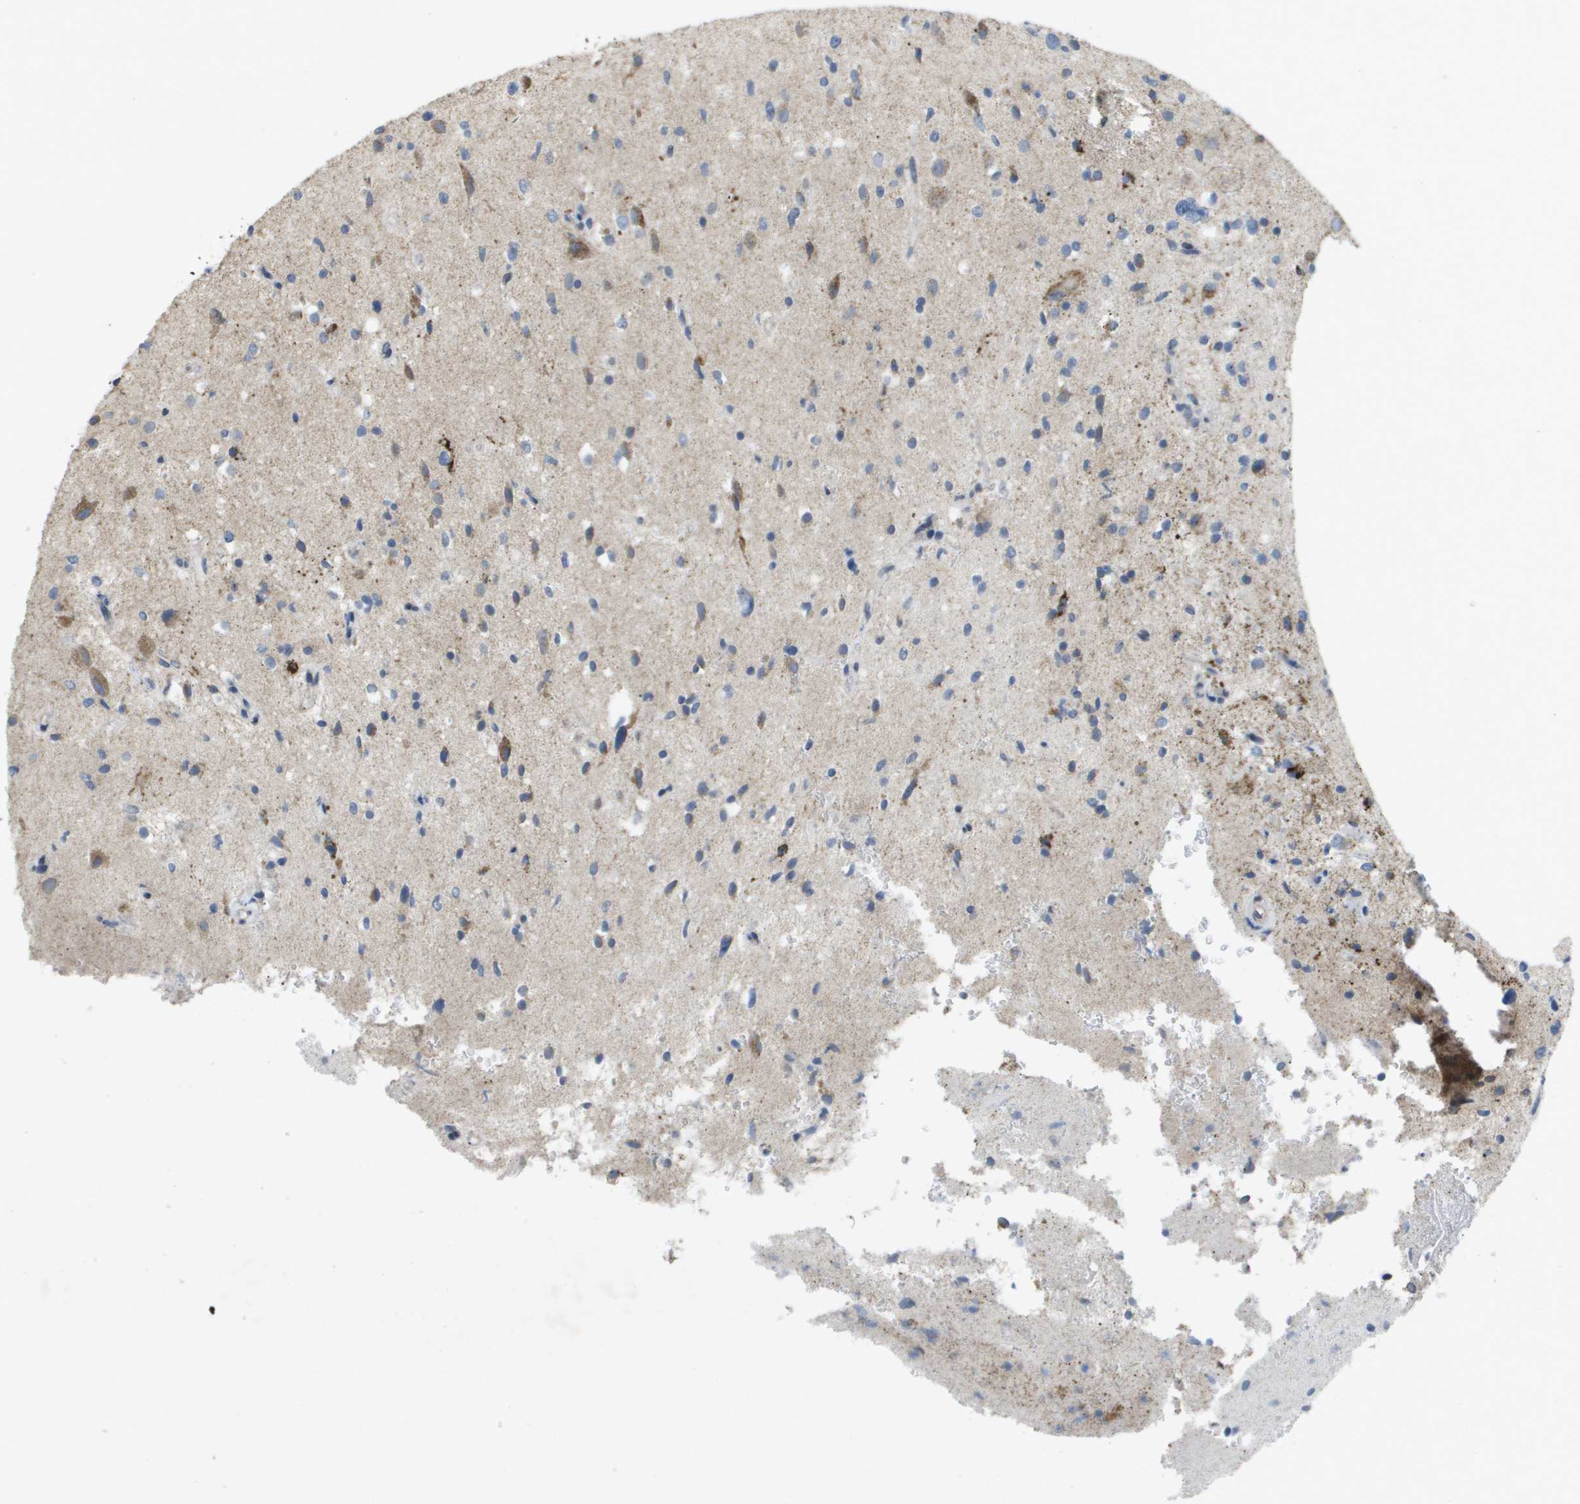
{"staining": {"intensity": "moderate", "quantity": "<25%", "location": "cytoplasmic/membranous"}, "tissue": "glioma", "cell_type": "Tumor cells", "image_type": "cancer", "snomed": [{"axis": "morphology", "description": "Glioma, malignant, High grade"}, {"axis": "topography", "description": "Brain"}], "caption": "A brown stain shows moderate cytoplasmic/membranous positivity of a protein in glioma tumor cells. (Brightfield microscopy of DAB IHC at high magnification).", "gene": "TMEM223", "patient": {"sex": "male", "age": 33}}